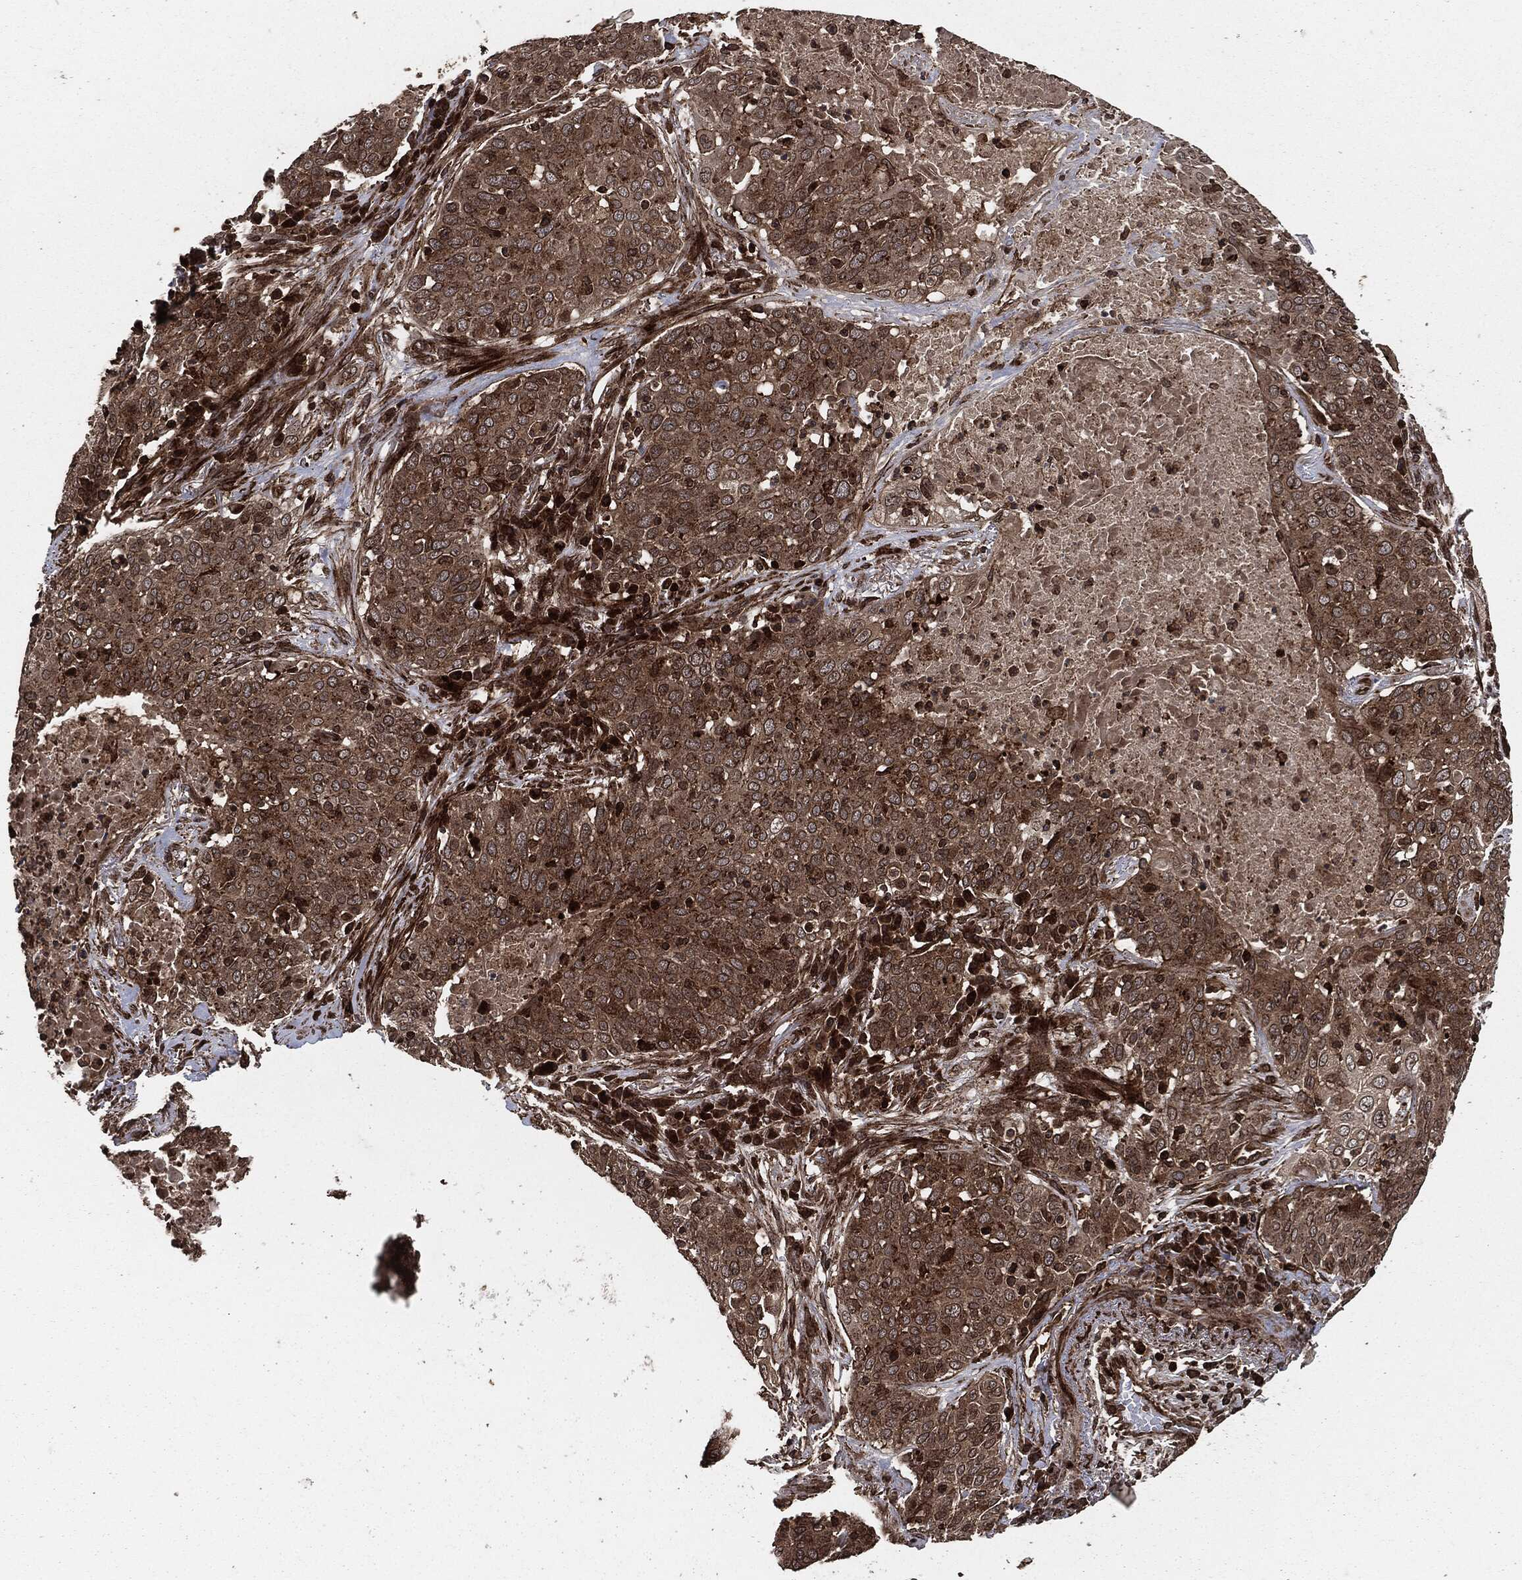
{"staining": {"intensity": "moderate", "quantity": ">75%", "location": "cytoplasmic/membranous"}, "tissue": "lung cancer", "cell_type": "Tumor cells", "image_type": "cancer", "snomed": [{"axis": "morphology", "description": "Squamous cell carcinoma, NOS"}, {"axis": "topography", "description": "Lung"}], "caption": "This micrograph shows lung cancer stained with IHC to label a protein in brown. The cytoplasmic/membranous of tumor cells show moderate positivity for the protein. Nuclei are counter-stained blue.", "gene": "IFIT1", "patient": {"sex": "male", "age": 82}}